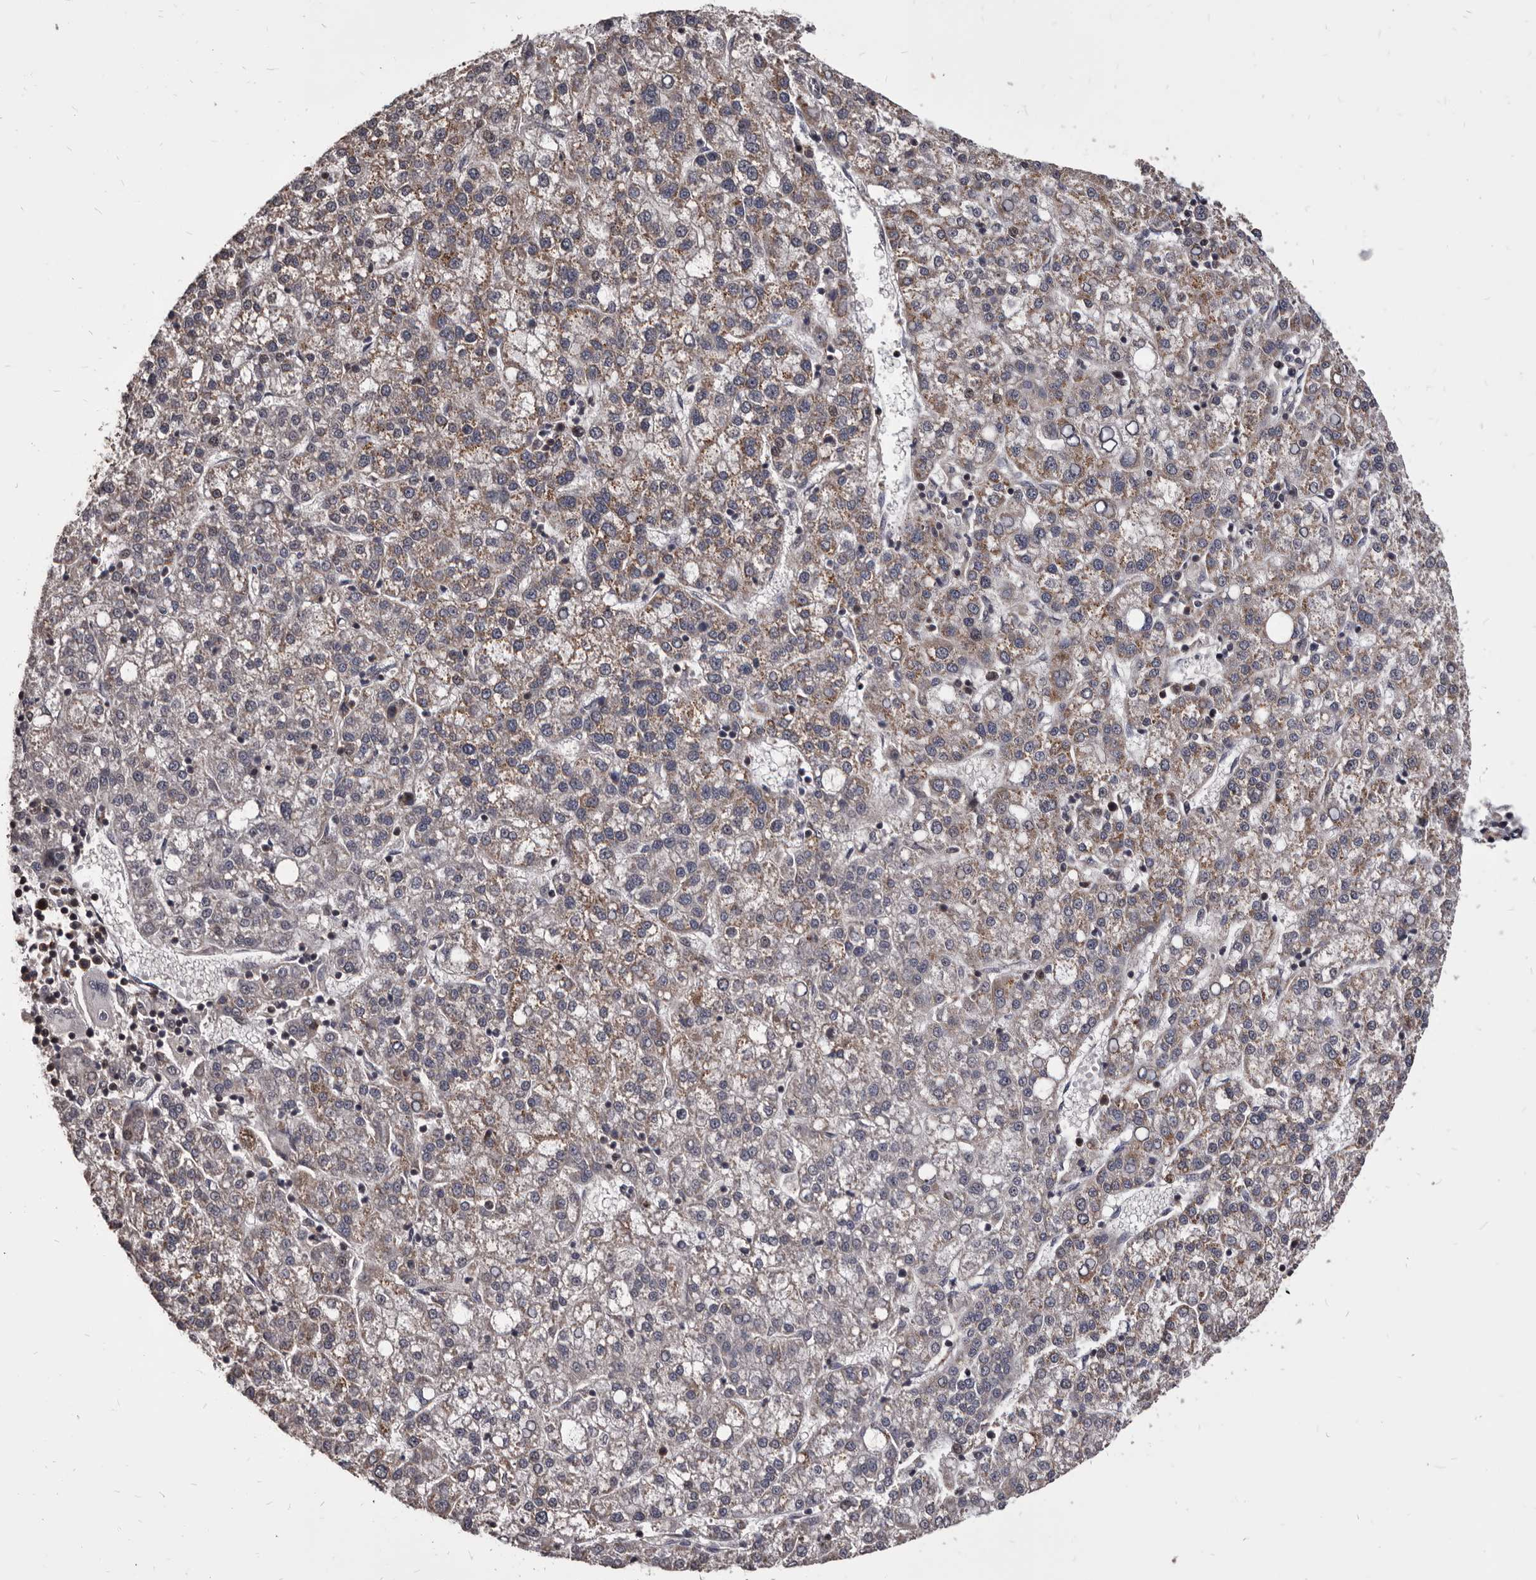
{"staining": {"intensity": "weak", "quantity": "25%-75%", "location": "cytoplasmic/membranous"}, "tissue": "liver cancer", "cell_type": "Tumor cells", "image_type": "cancer", "snomed": [{"axis": "morphology", "description": "Carcinoma, Hepatocellular, NOS"}, {"axis": "topography", "description": "Liver"}], "caption": "There is low levels of weak cytoplasmic/membranous expression in tumor cells of liver cancer (hepatocellular carcinoma), as demonstrated by immunohistochemical staining (brown color).", "gene": "MAP3K14", "patient": {"sex": "female", "age": 58}}